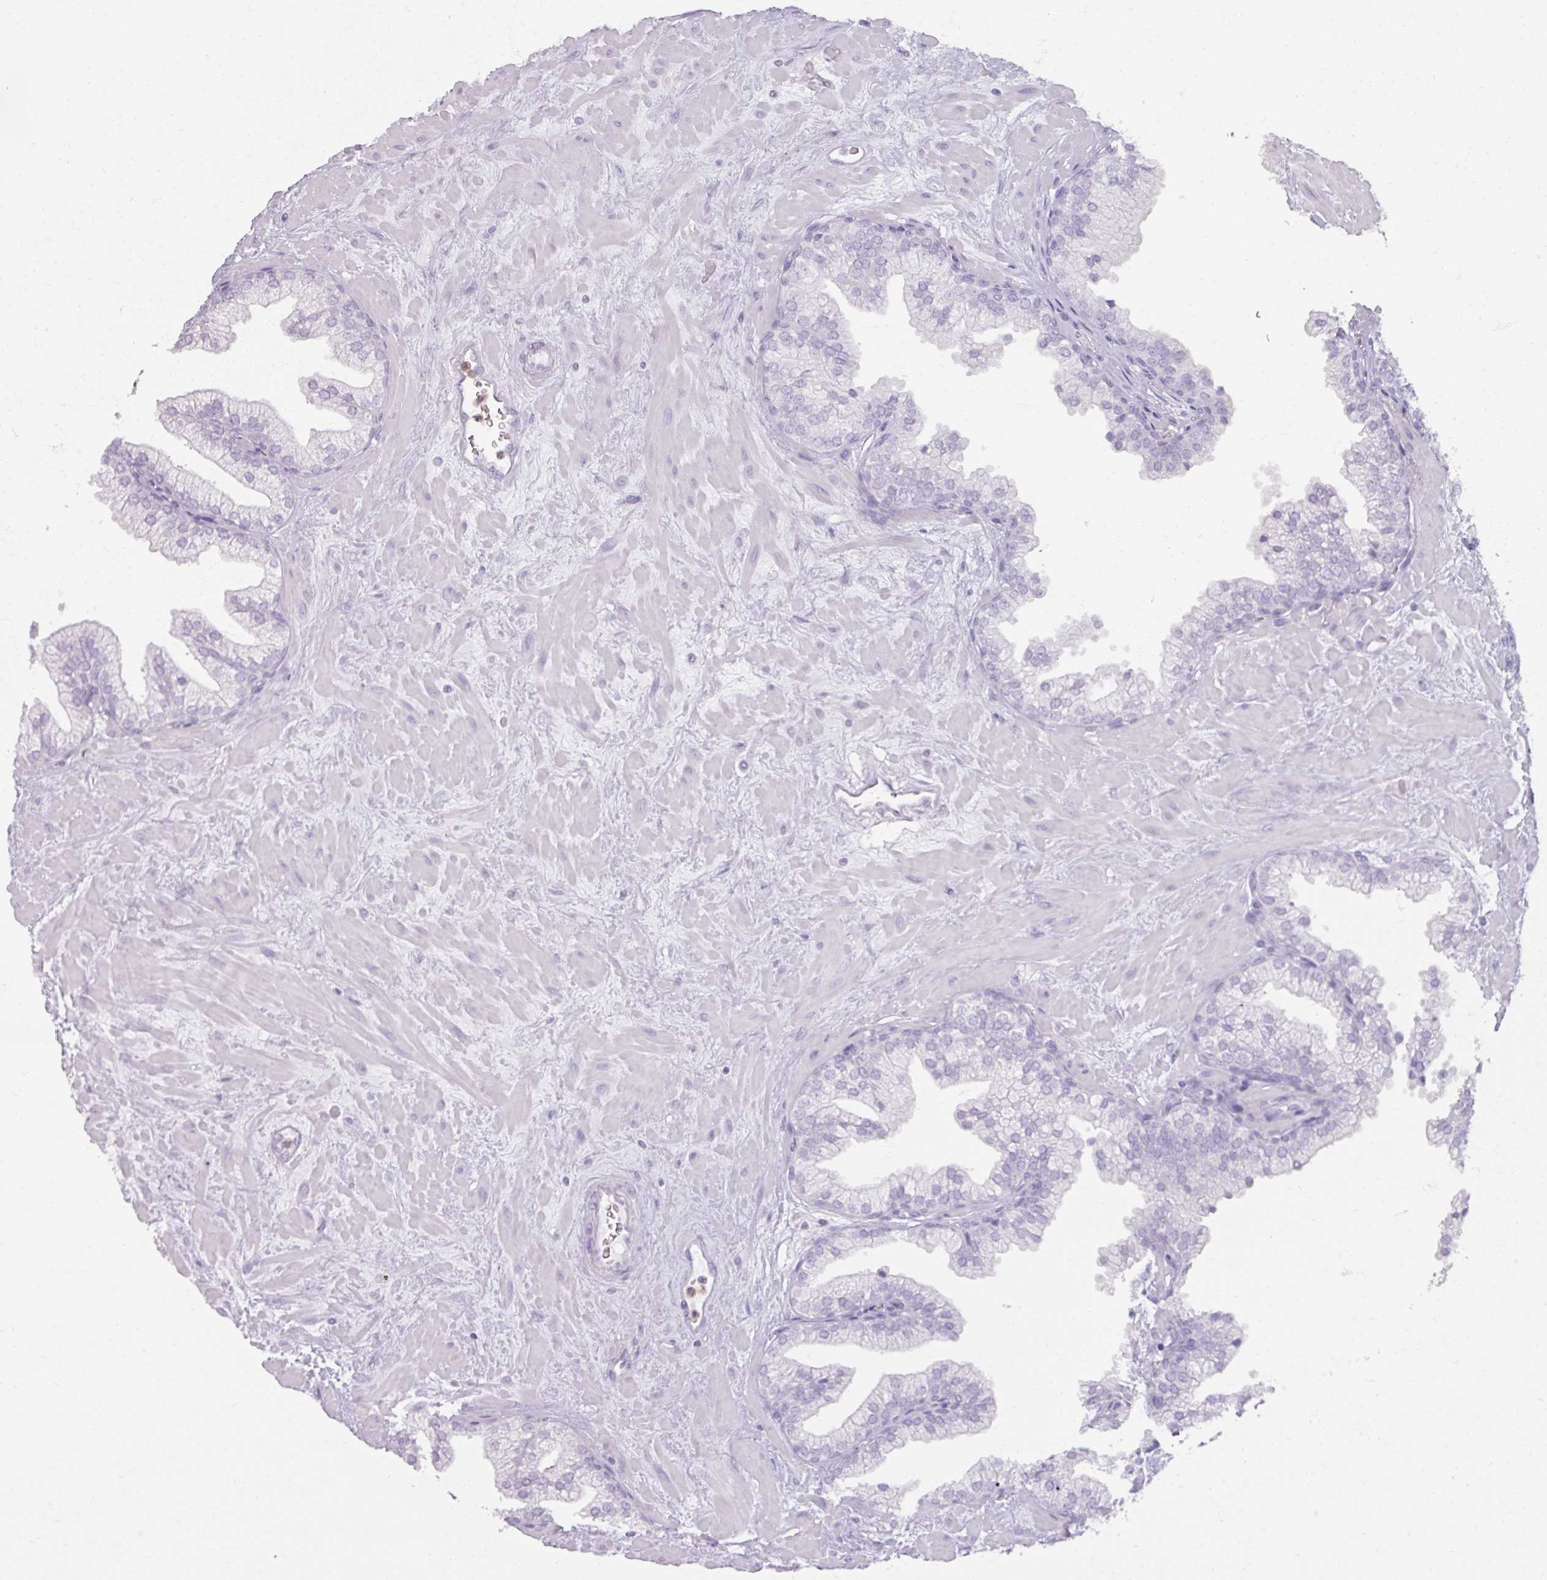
{"staining": {"intensity": "negative", "quantity": "none", "location": "none"}, "tissue": "prostate", "cell_type": "Glandular cells", "image_type": "normal", "snomed": [{"axis": "morphology", "description": "Normal tissue, NOS"}, {"axis": "topography", "description": "Prostate"}, {"axis": "topography", "description": "Peripheral nerve tissue"}], "caption": "Immunohistochemistry of normal prostate exhibits no positivity in glandular cells. The staining is performed using DAB (3,3'-diaminobenzidine) brown chromogen with nuclei counter-stained in using hematoxylin.", "gene": "ARG1", "patient": {"sex": "male", "age": 61}}